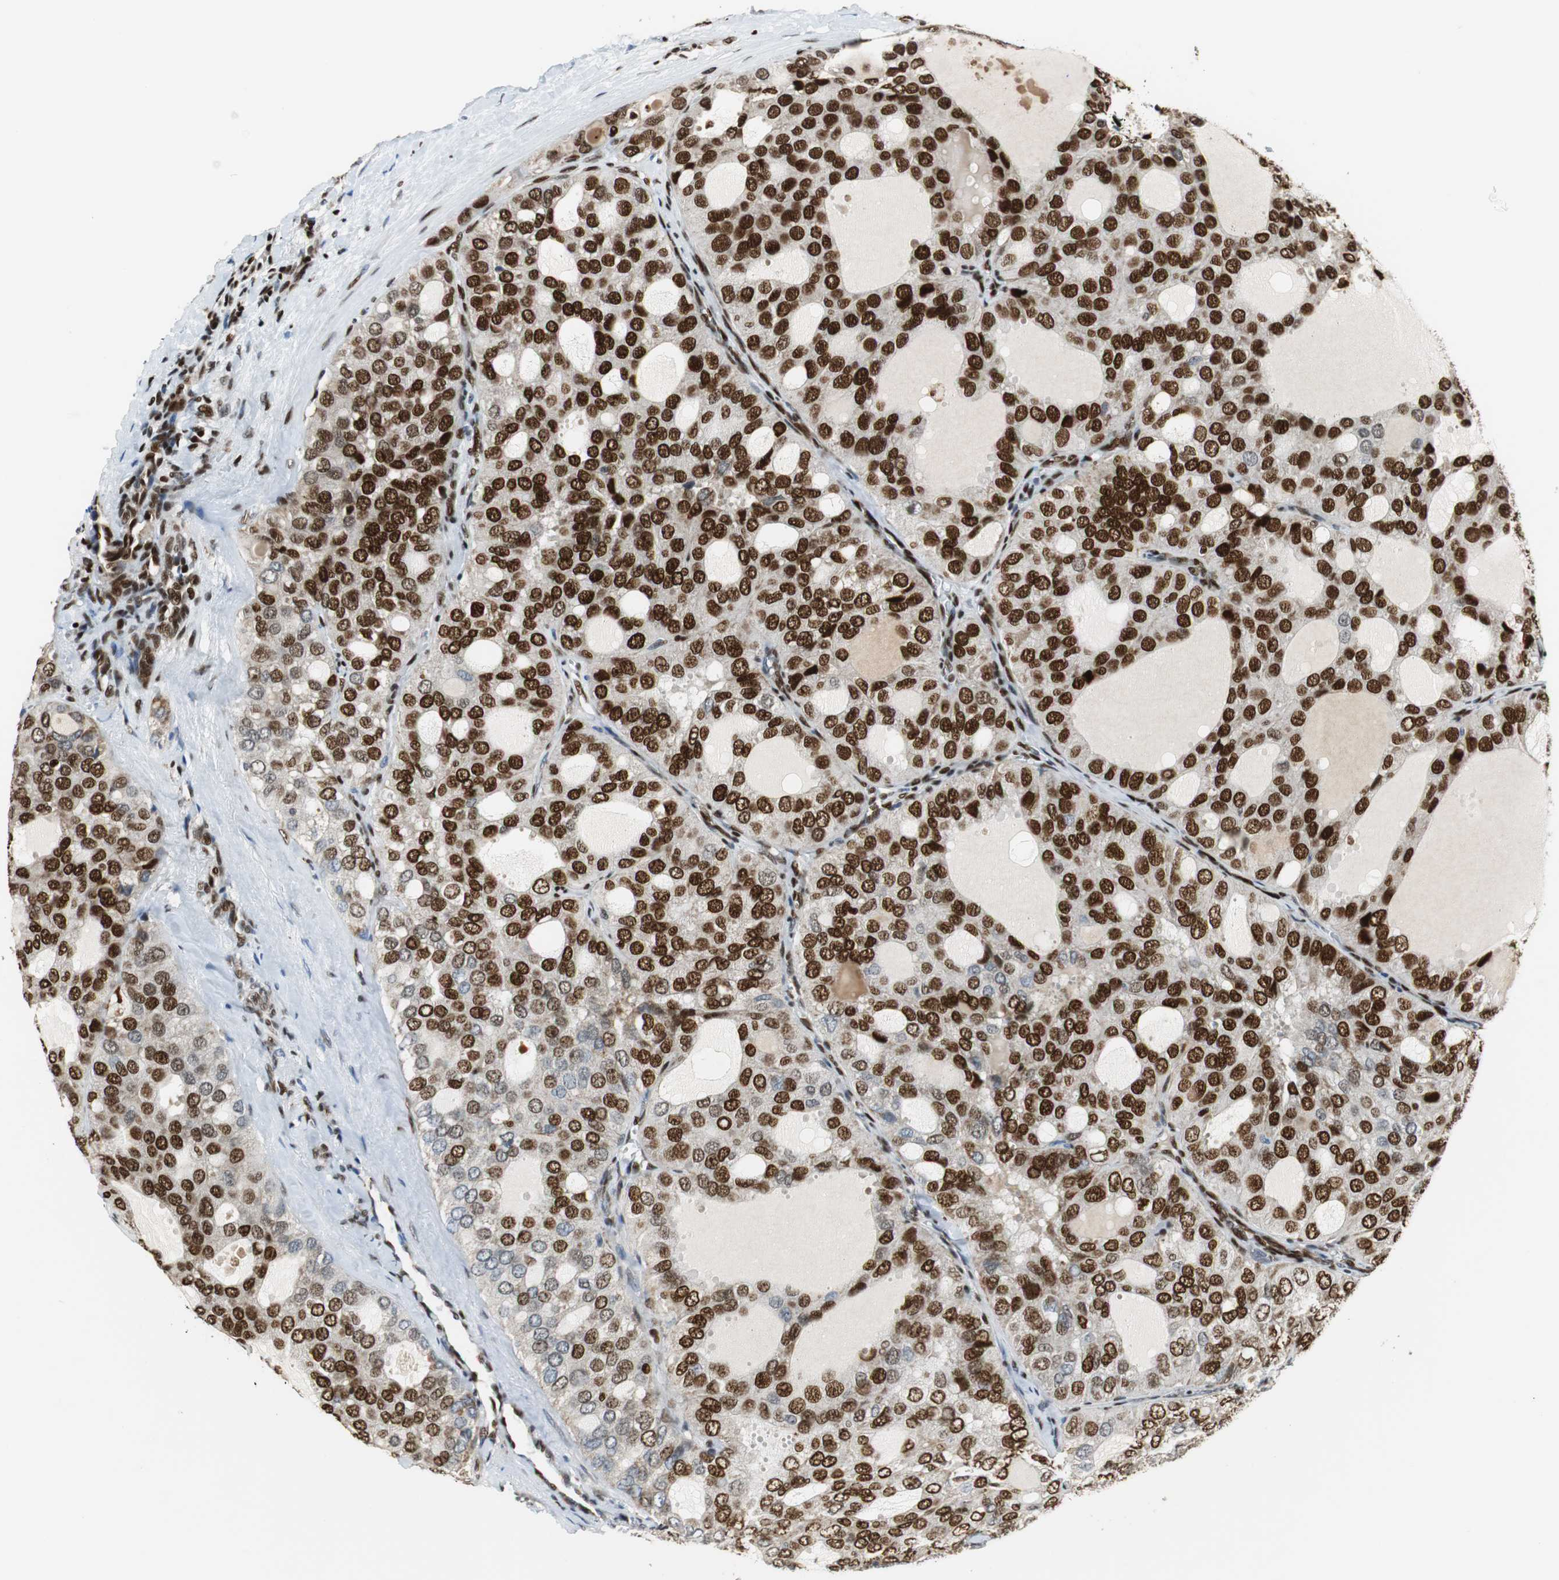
{"staining": {"intensity": "strong", "quantity": "25%-75%", "location": "nuclear"}, "tissue": "thyroid cancer", "cell_type": "Tumor cells", "image_type": "cancer", "snomed": [{"axis": "morphology", "description": "Follicular adenoma carcinoma, NOS"}, {"axis": "topography", "description": "Thyroid gland"}], "caption": "This image shows IHC staining of thyroid cancer (follicular adenoma carcinoma), with high strong nuclear expression in approximately 25%-75% of tumor cells.", "gene": "HDAC1", "patient": {"sex": "male", "age": 75}}